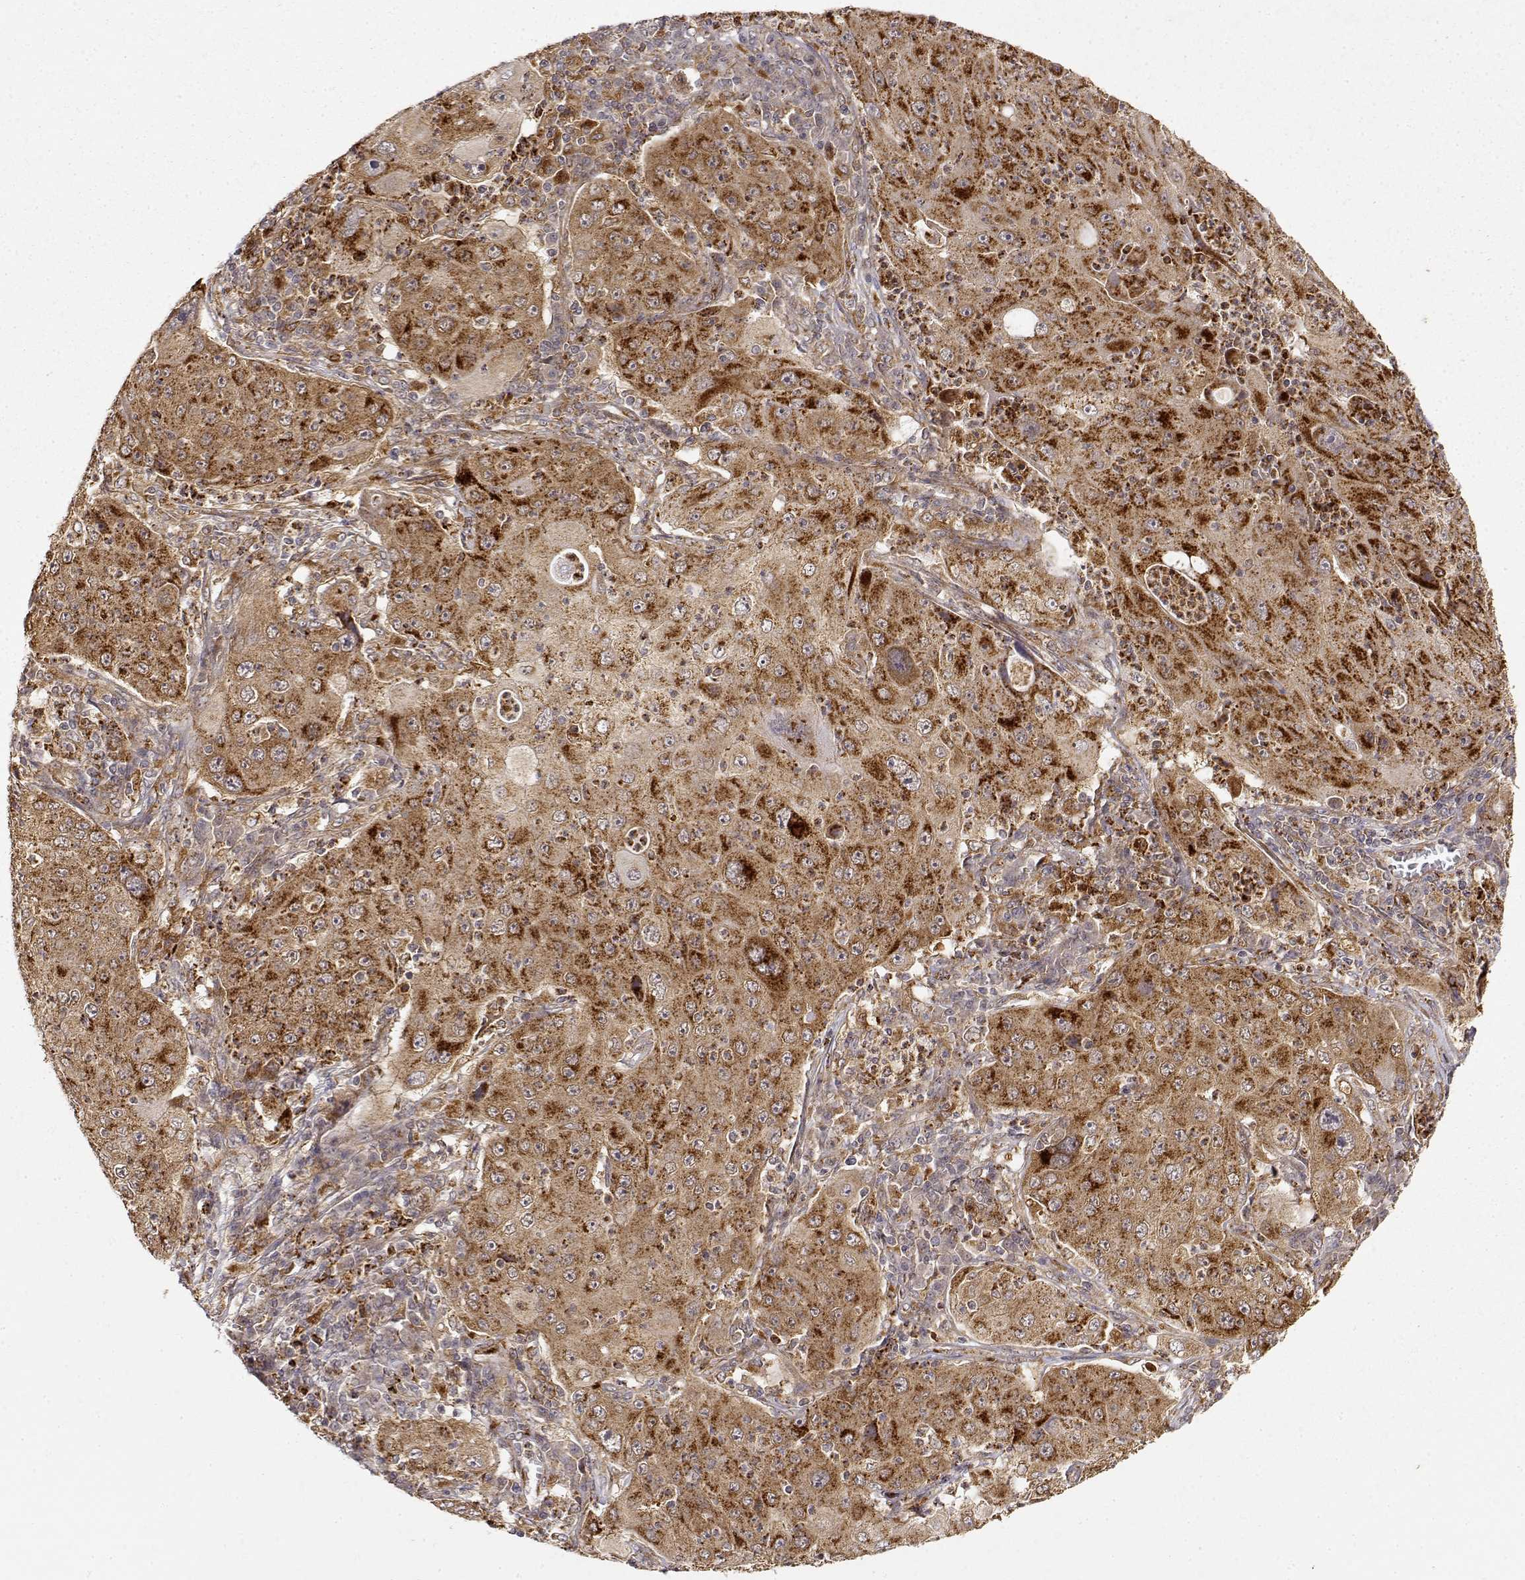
{"staining": {"intensity": "strong", "quantity": ">75%", "location": "cytoplasmic/membranous"}, "tissue": "lung cancer", "cell_type": "Tumor cells", "image_type": "cancer", "snomed": [{"axis": "morphology", "description": "Squamous cell carcinoma, NOS"}, {"axis": "topography", "description": "Lung"}], "caption": "A brown stain shows strong cytoplasmic/membranous expression of a protein in human lung squamous cell carcinoma tumor cells.", "gene": "RNF13", "patient": {"sex": "female", "age": 59}}